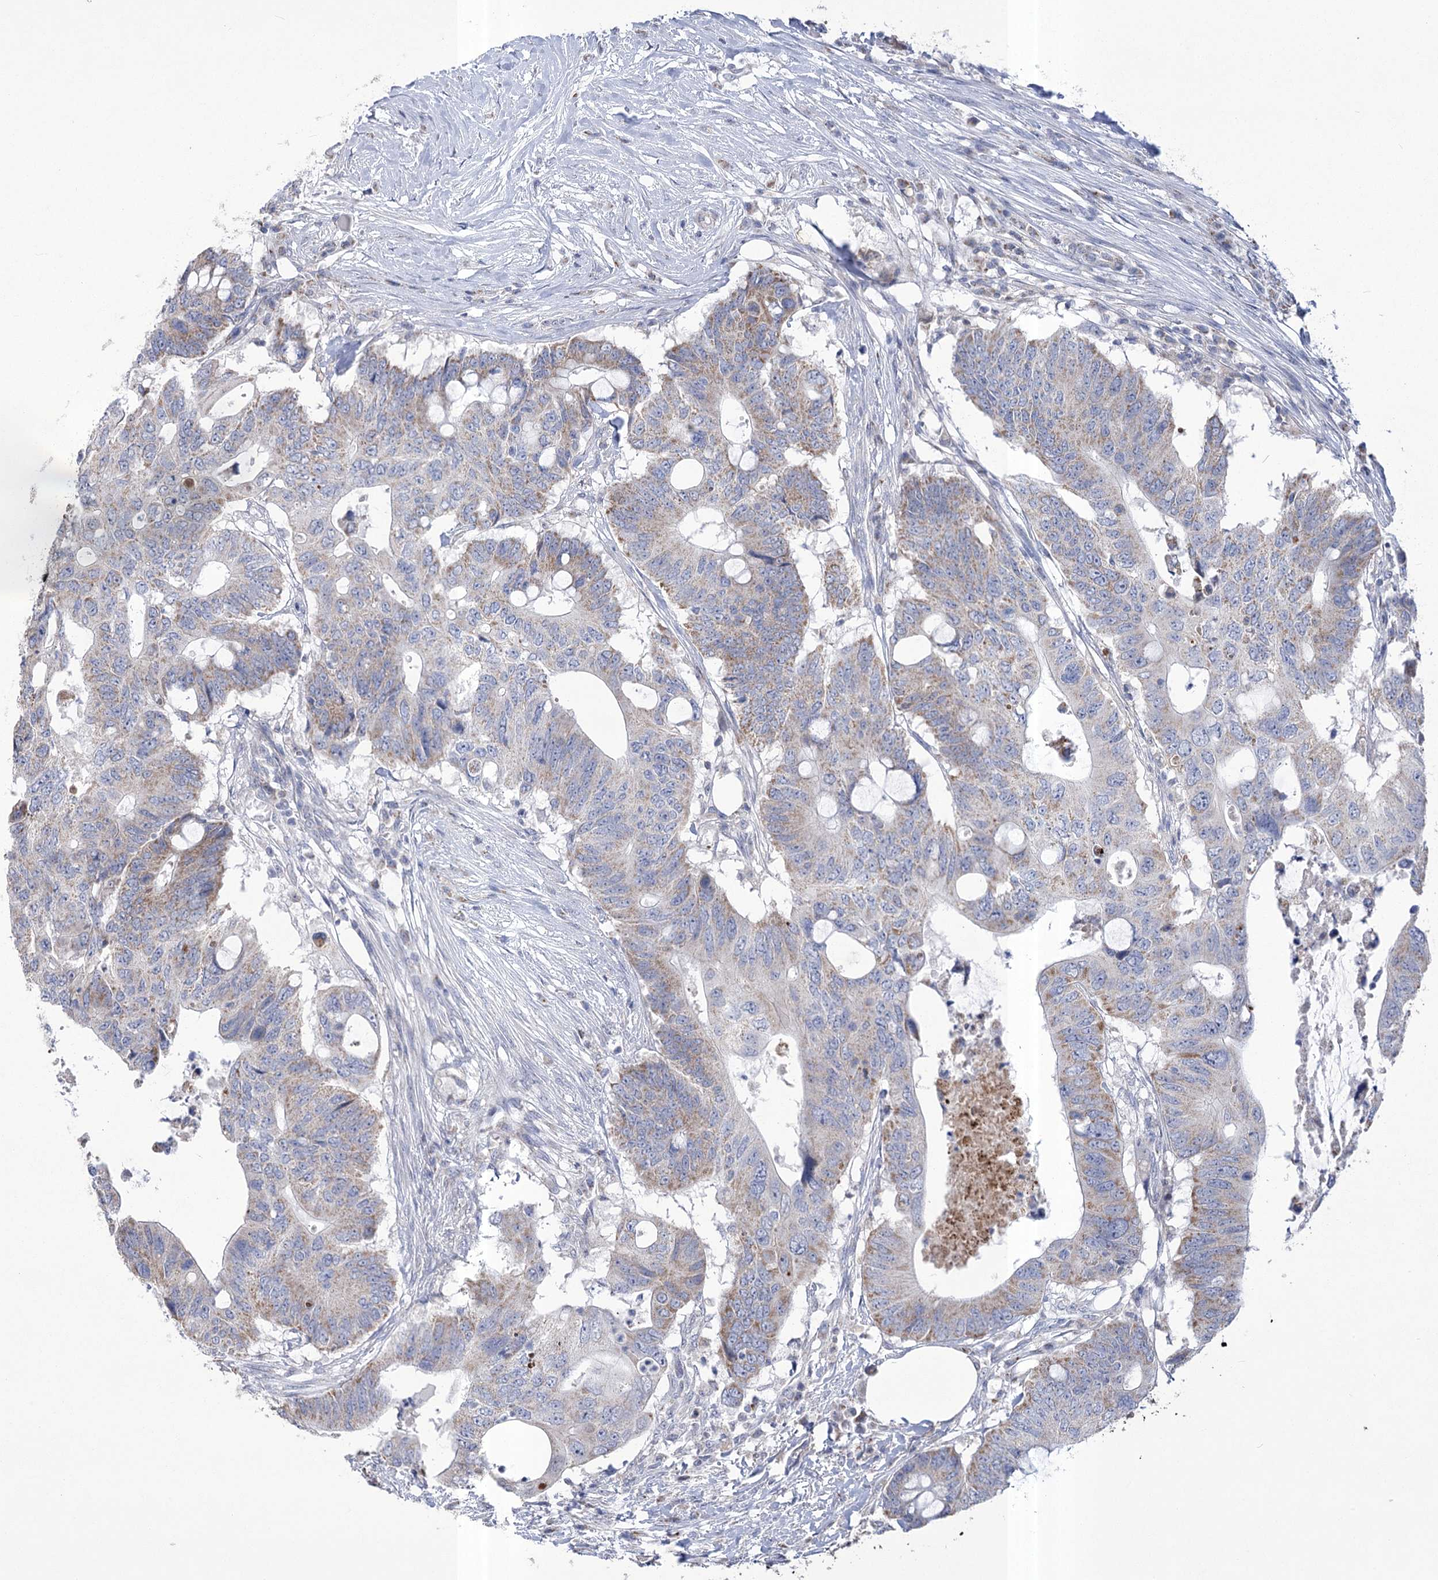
{"staining": {"intensity": "weak", "quantity": "25%-75%", "location": "cytoplasmic/membranous"}, "tissue": "colorectal cancer", "cell_type": "Tumor cells", "image_type": "cancer", "snomed": [{"axis": "morphology", "description": "Adenocarcinoma, NOS"}, {"axis": "topography", "description": "Colon"}], "caption": "This is an image of IHC staining of colorectal cancer, which shows weak expression in the cytoplasmic/membranous of tumor cells.", "gene": "PDHB", "patient": {"sex": "male", "age": 71}}